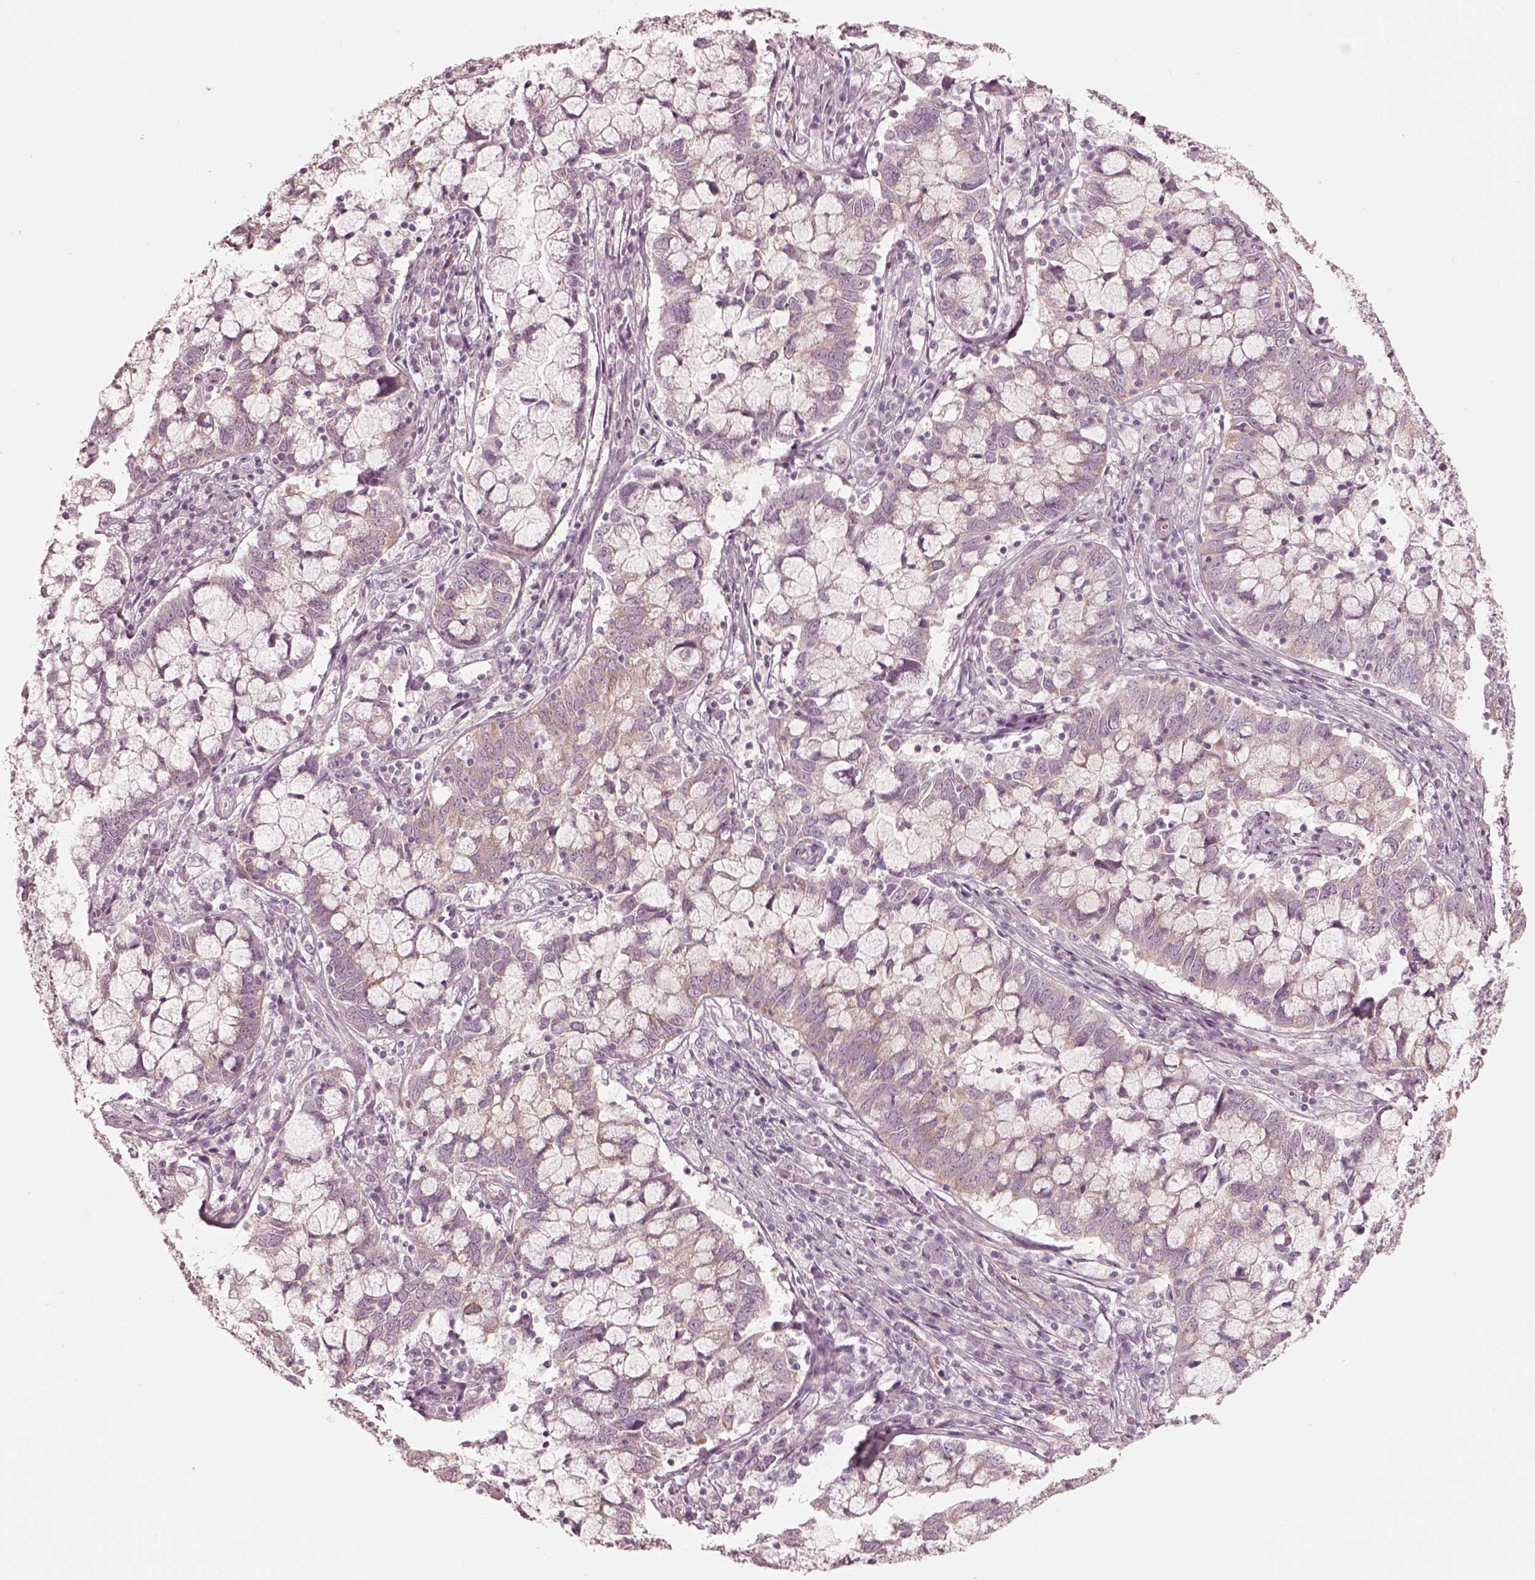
{"staining": {"intensity": "negative", "quantity": "none", "location": "none"}, "tissue": "cervical cancer", "cell_type": "Tumor cells", "image_type": "cancer", "snomed": [{"axis": "morphology", "description": "Adenocarcinoma, NOS"}, {"axis": "topography", "description": "Cervix"}], "caption": "There is no significant positivity in tumor cells of adenocarcinoma (cervical).", "gene": "RAB3C", "patient": {"sex": "female", "age": 40}}